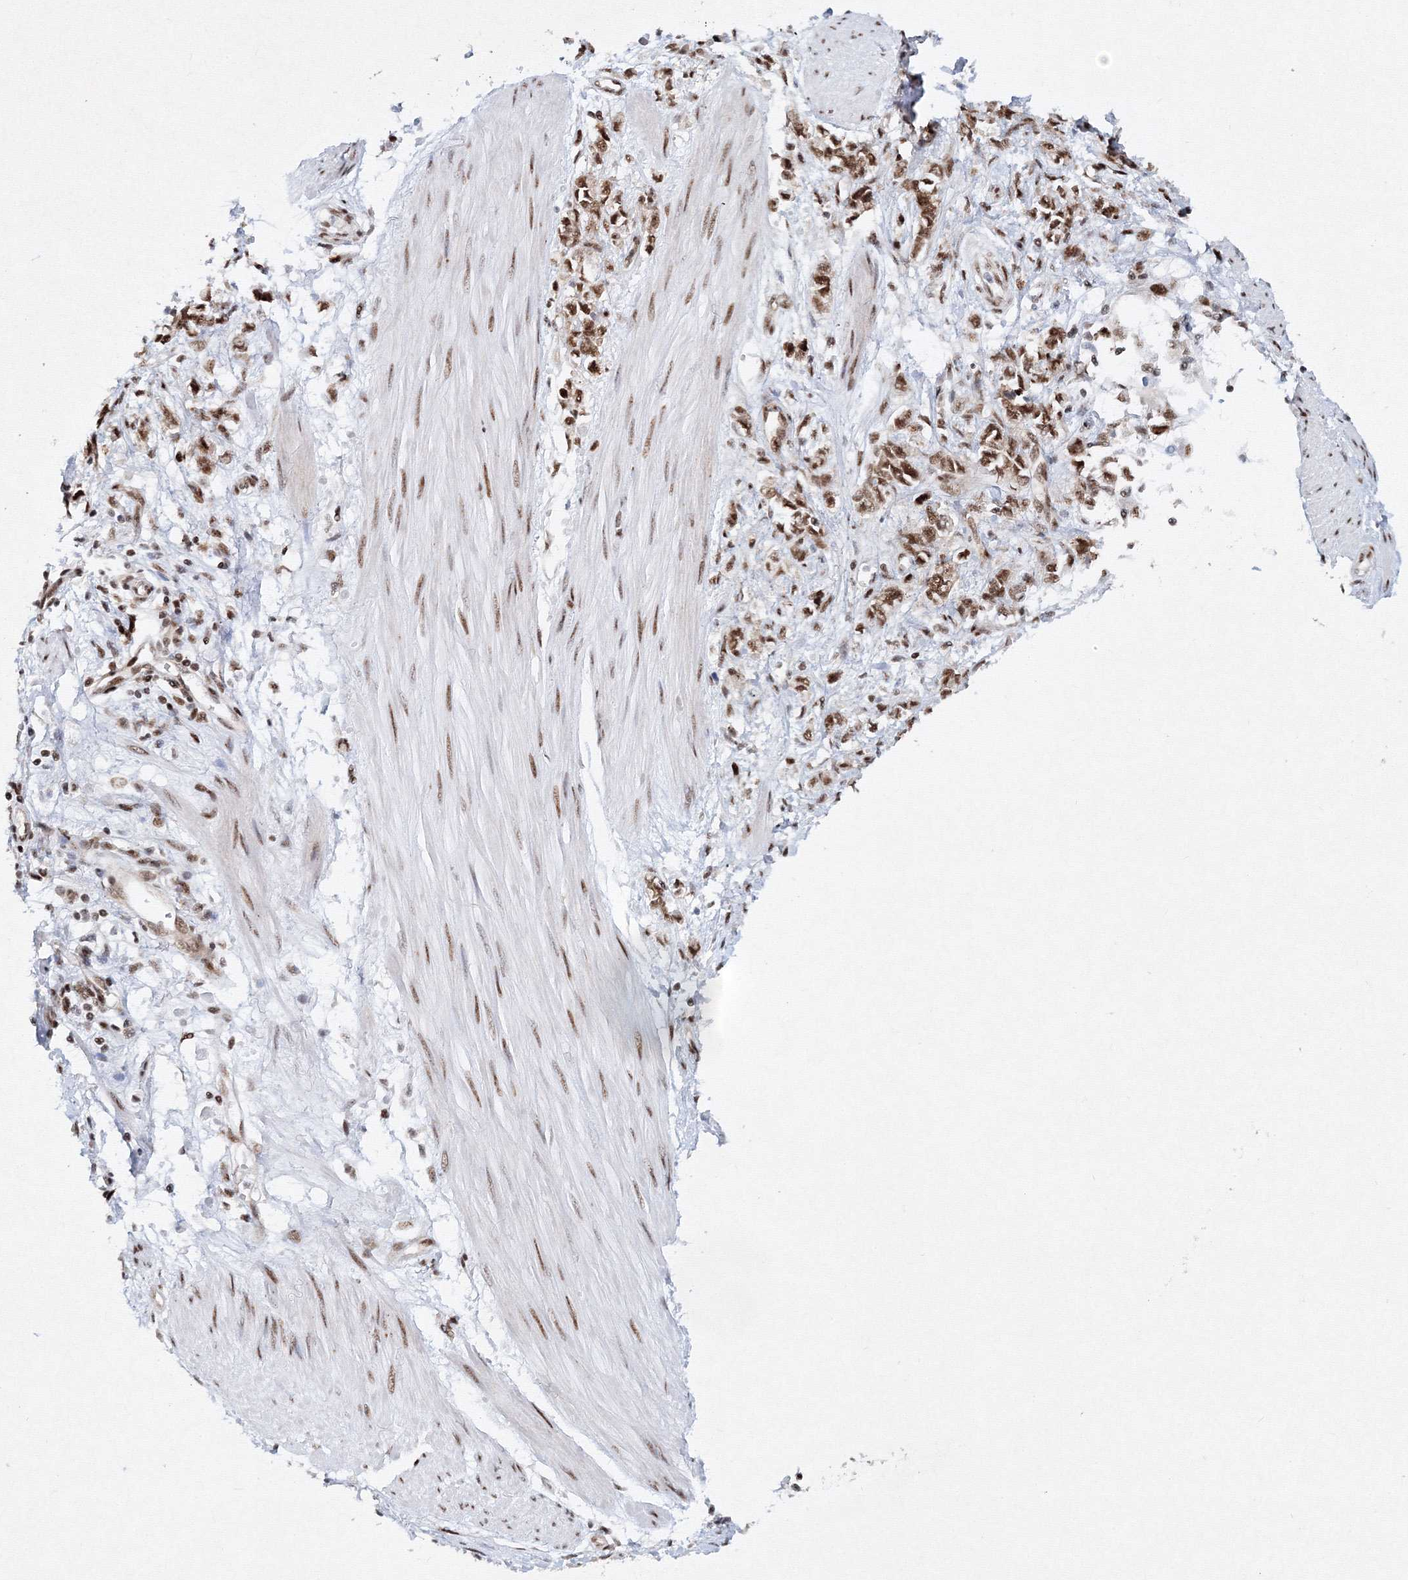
{"staining": {"intensity": "moderate", "quantity": ">75%", "location": "nuclear"}, "tissue": "stomach cancer", "cell_type": "Tumor cells", "image_type": "cancer", "snomed": [{"axis": "morphology", "description": "Adenocarcinoma, NOS"}, {"axis": "topography", "description": "Stomach"}], "caption": "Adenocarcinoma (stomach) stained with a protein marker demonstrates moderate staining in tumor cells.", "gene": "SNRPC", "patient": {"sex": "female", "age": 76}}